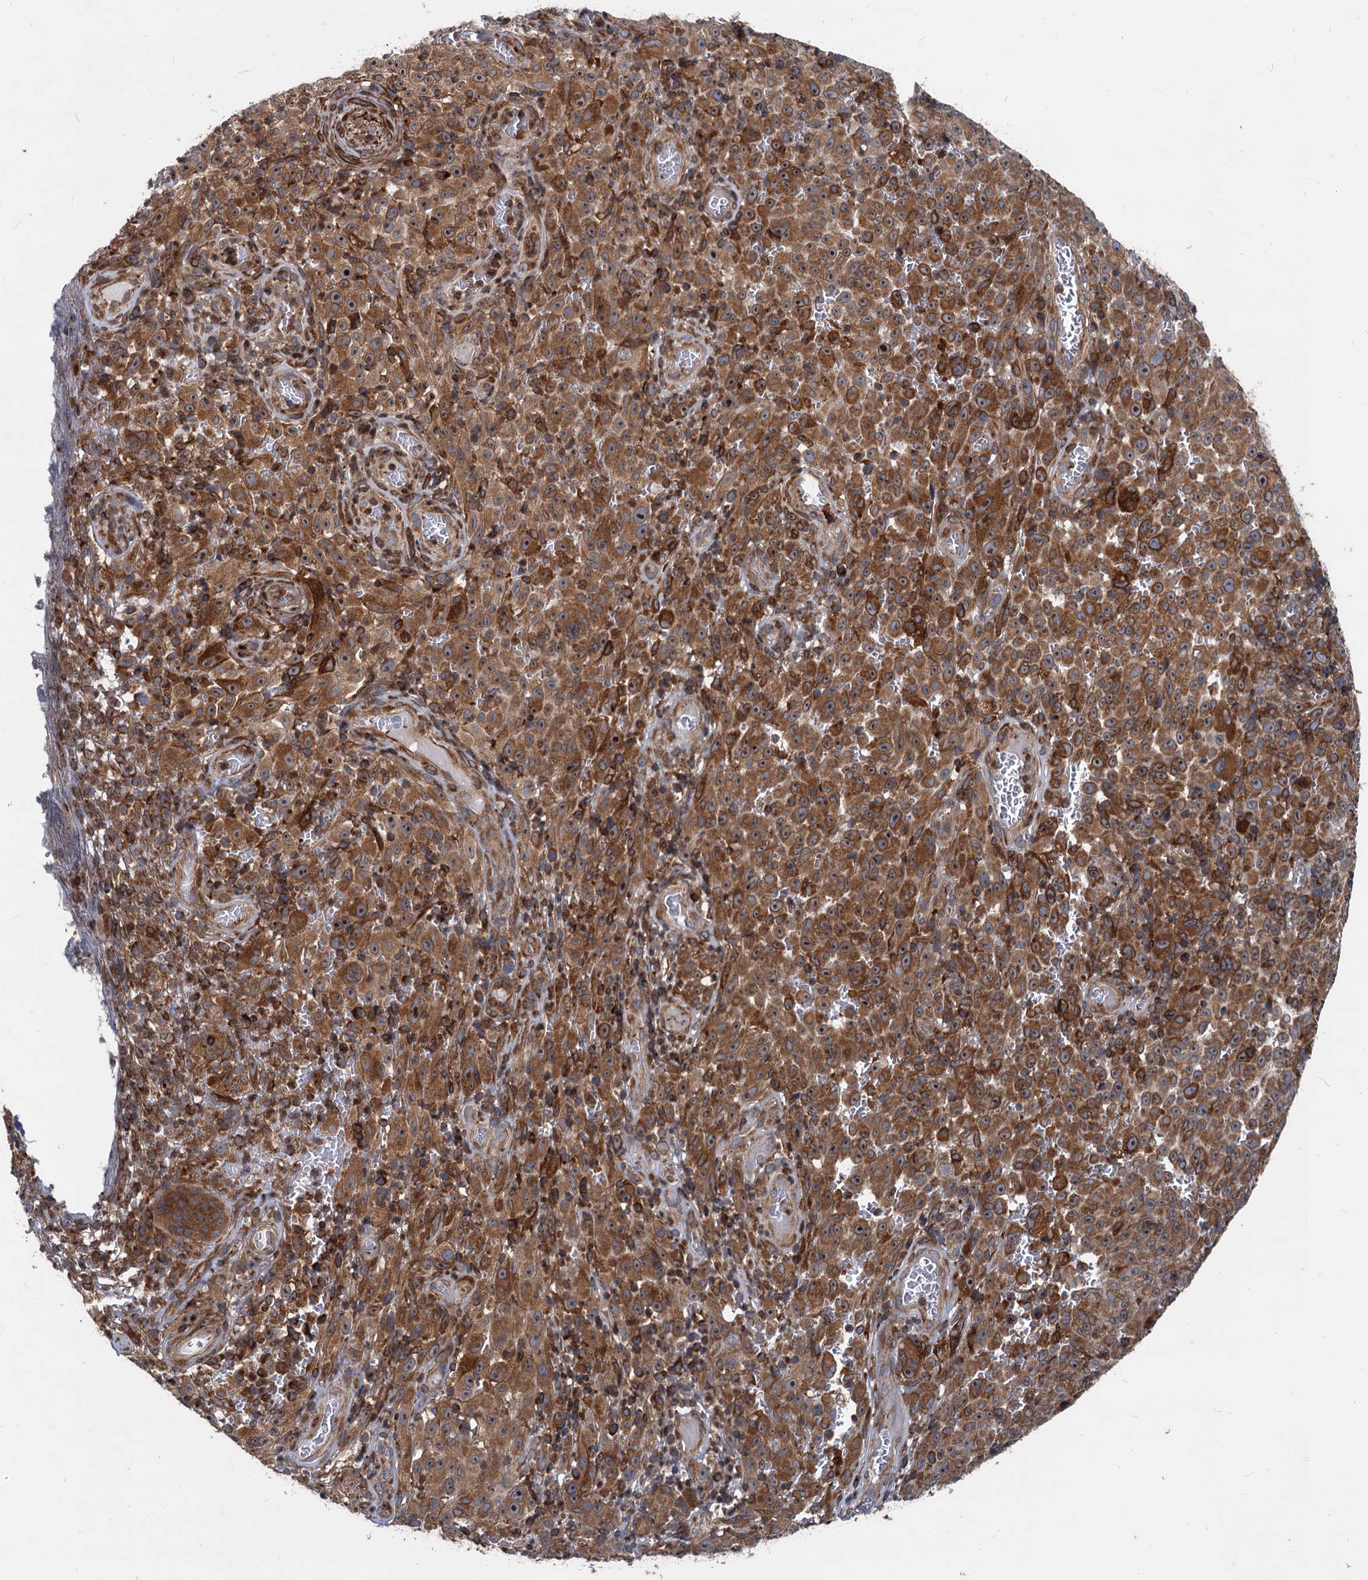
{"staining": {"intensity": "strong", "quantity": ">75%", "location": "cytoplasmic/membranous"}, "tissue": "melanoma", "cell_type": "Tumor cells", "image_type": "cancer", "snomed": [{"axis": "morphology", "description": "Malignant melanoma, NOS"}, {"axis": "topography", "description": "Skin"}], "caption": "An immunohistochemistry image of neoplastic tissue is shown. Protein staining in brown highlights strong cytoplasmic/membranous positivity in melanoma within tumor cells.", "gene": "STIM1", "patient": {"sex": "female", "age": 82}}